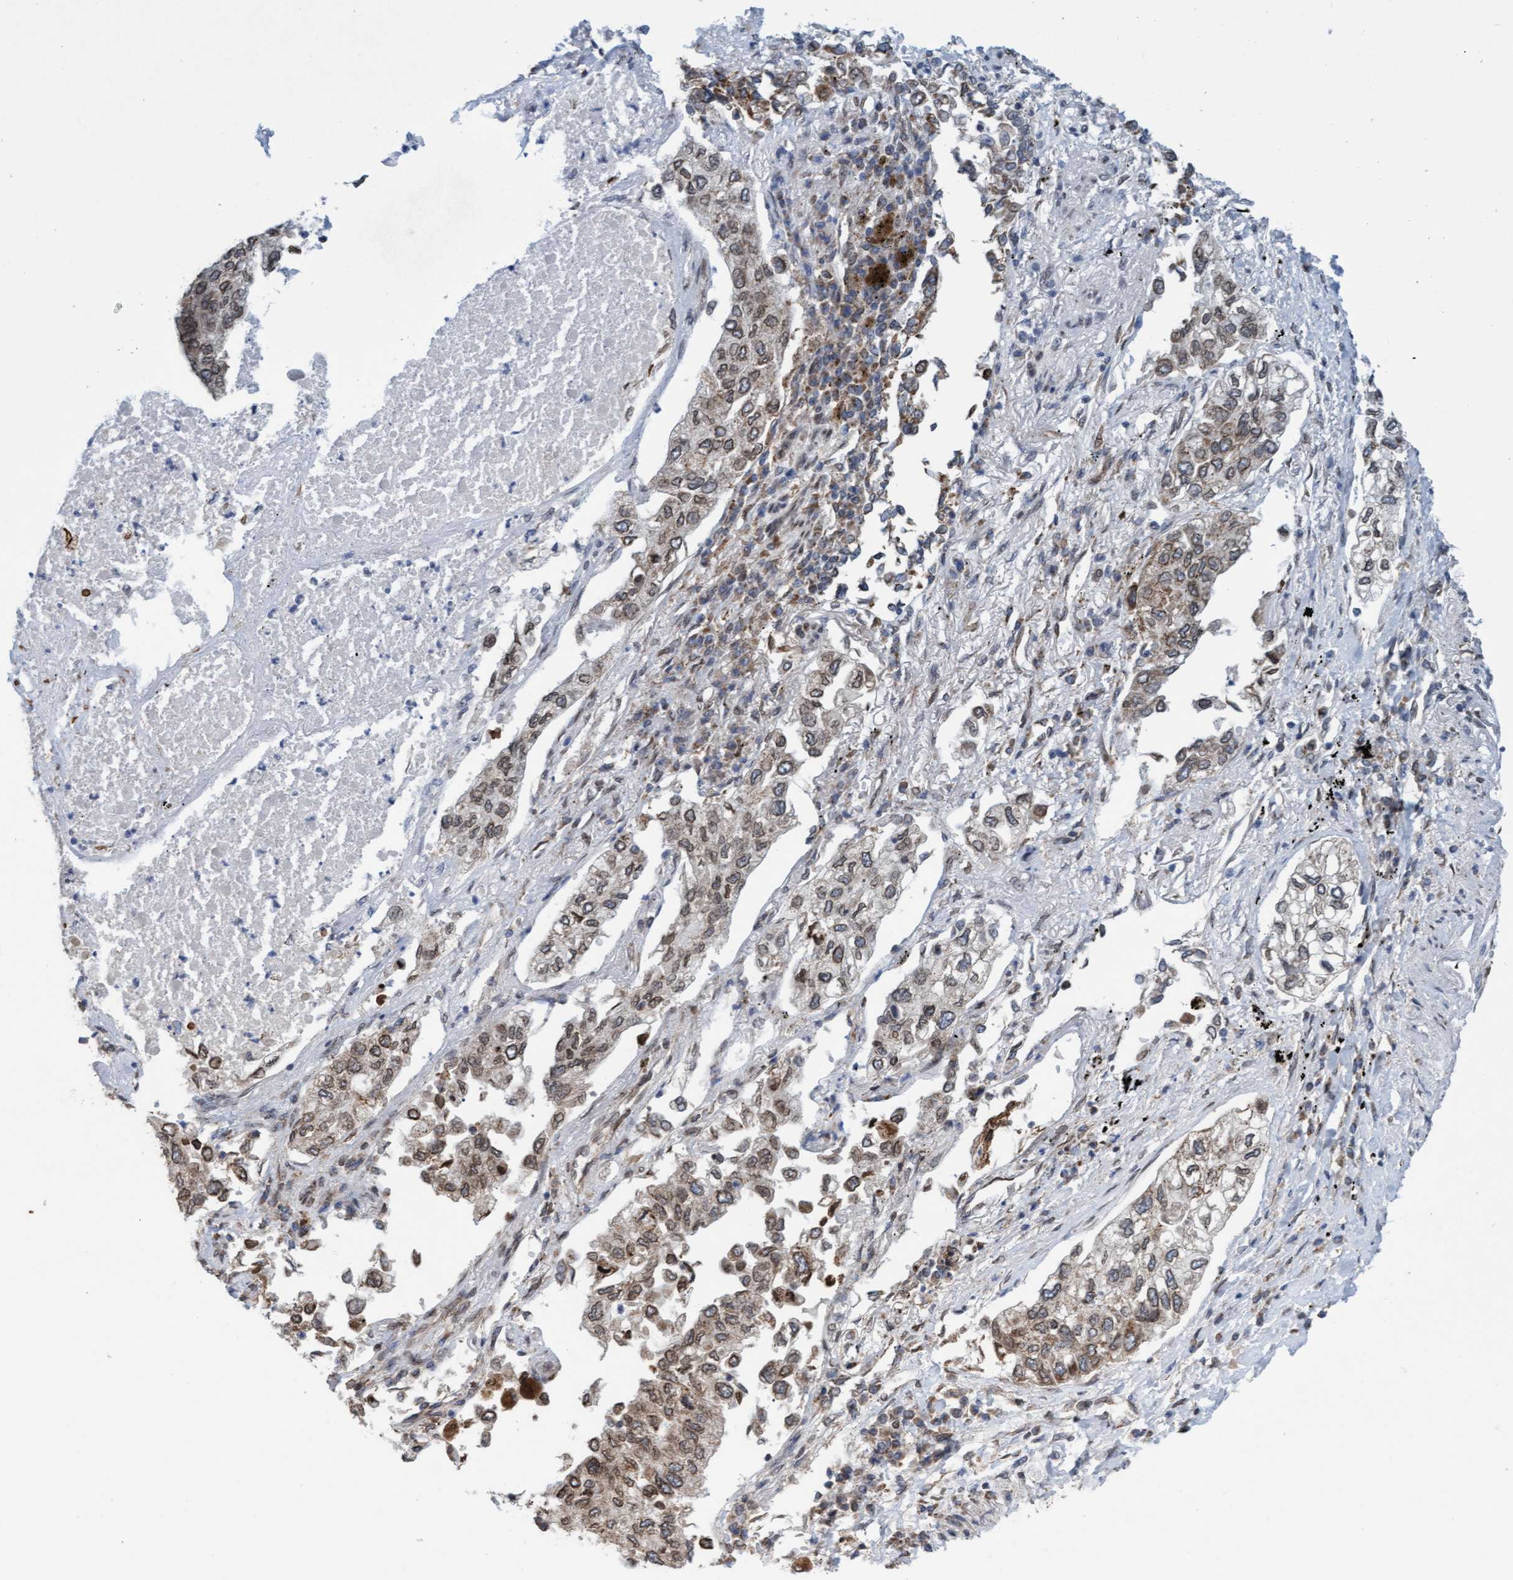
{"staining": {"intensity": "moderate", "quantity": "25%-75%", "location": "cytoplasmic/membranous"}, "tissue": "lung cancer", "cell_type": "Tumor cells", "image_type": "cancer", "snomed": [{"axis": "morphology", "description": "Inflammation, NOS"}, {"axis": "morphology", "description": "Adenocarcinoma, NOS"}, {"axis": "topography", "description": "Lung"}], "caption": "The immunohistochemical stain labels moderate cytoplasmic/membranous expression in tumor cells of lung cancer tissue. Using DAB (3,3'-diaminobenzidine) (brown) and hematoxylin (blue) stains, captured at high magnification using brightfield microscopy.", "gene": "MRPS23", "patient": {"sex": "male", "age": 63}}